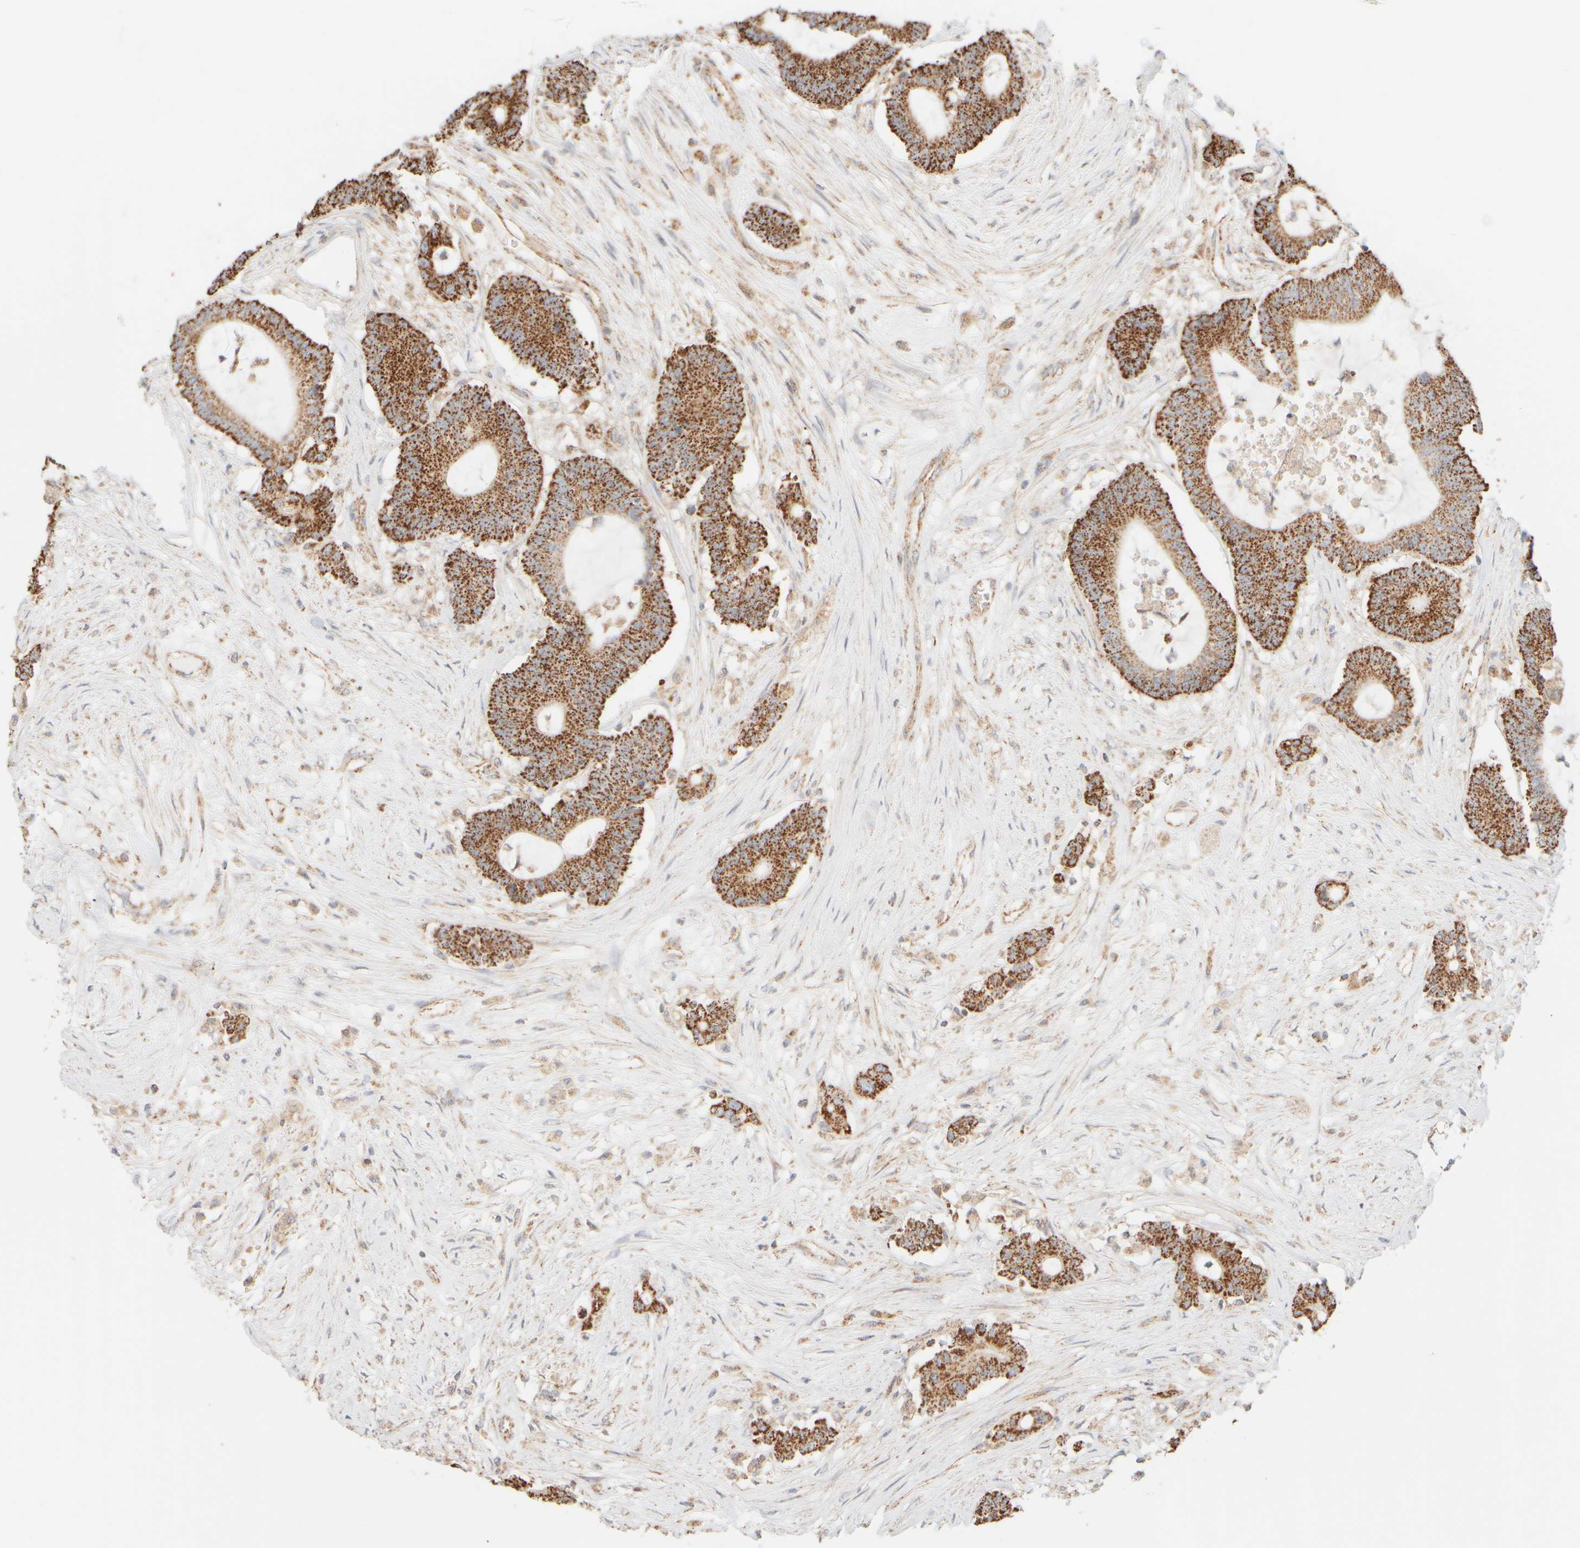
{"staining": {"intensity": "strong", "quantity": ">75%", "location": "cytoplasmic/membranous"}, "tissue": "colorectal cancer", "cell_type": "Tumor cells", "image_type": "cancer", "snomed": [{"axis": "morphology", "description": "Adenocarcinoma, NOS"}, {"axis": "topography", "description": "Colon"}], "caption": "Human colorectal cancer (adenocarcinoma) stained for a protein (brown) exhibits strong cytoplasmic/membranous positive staining in approximately >75% of tumor cells.", "gene": "APBB2", "patient": {"sex": "female", "age": 84}}